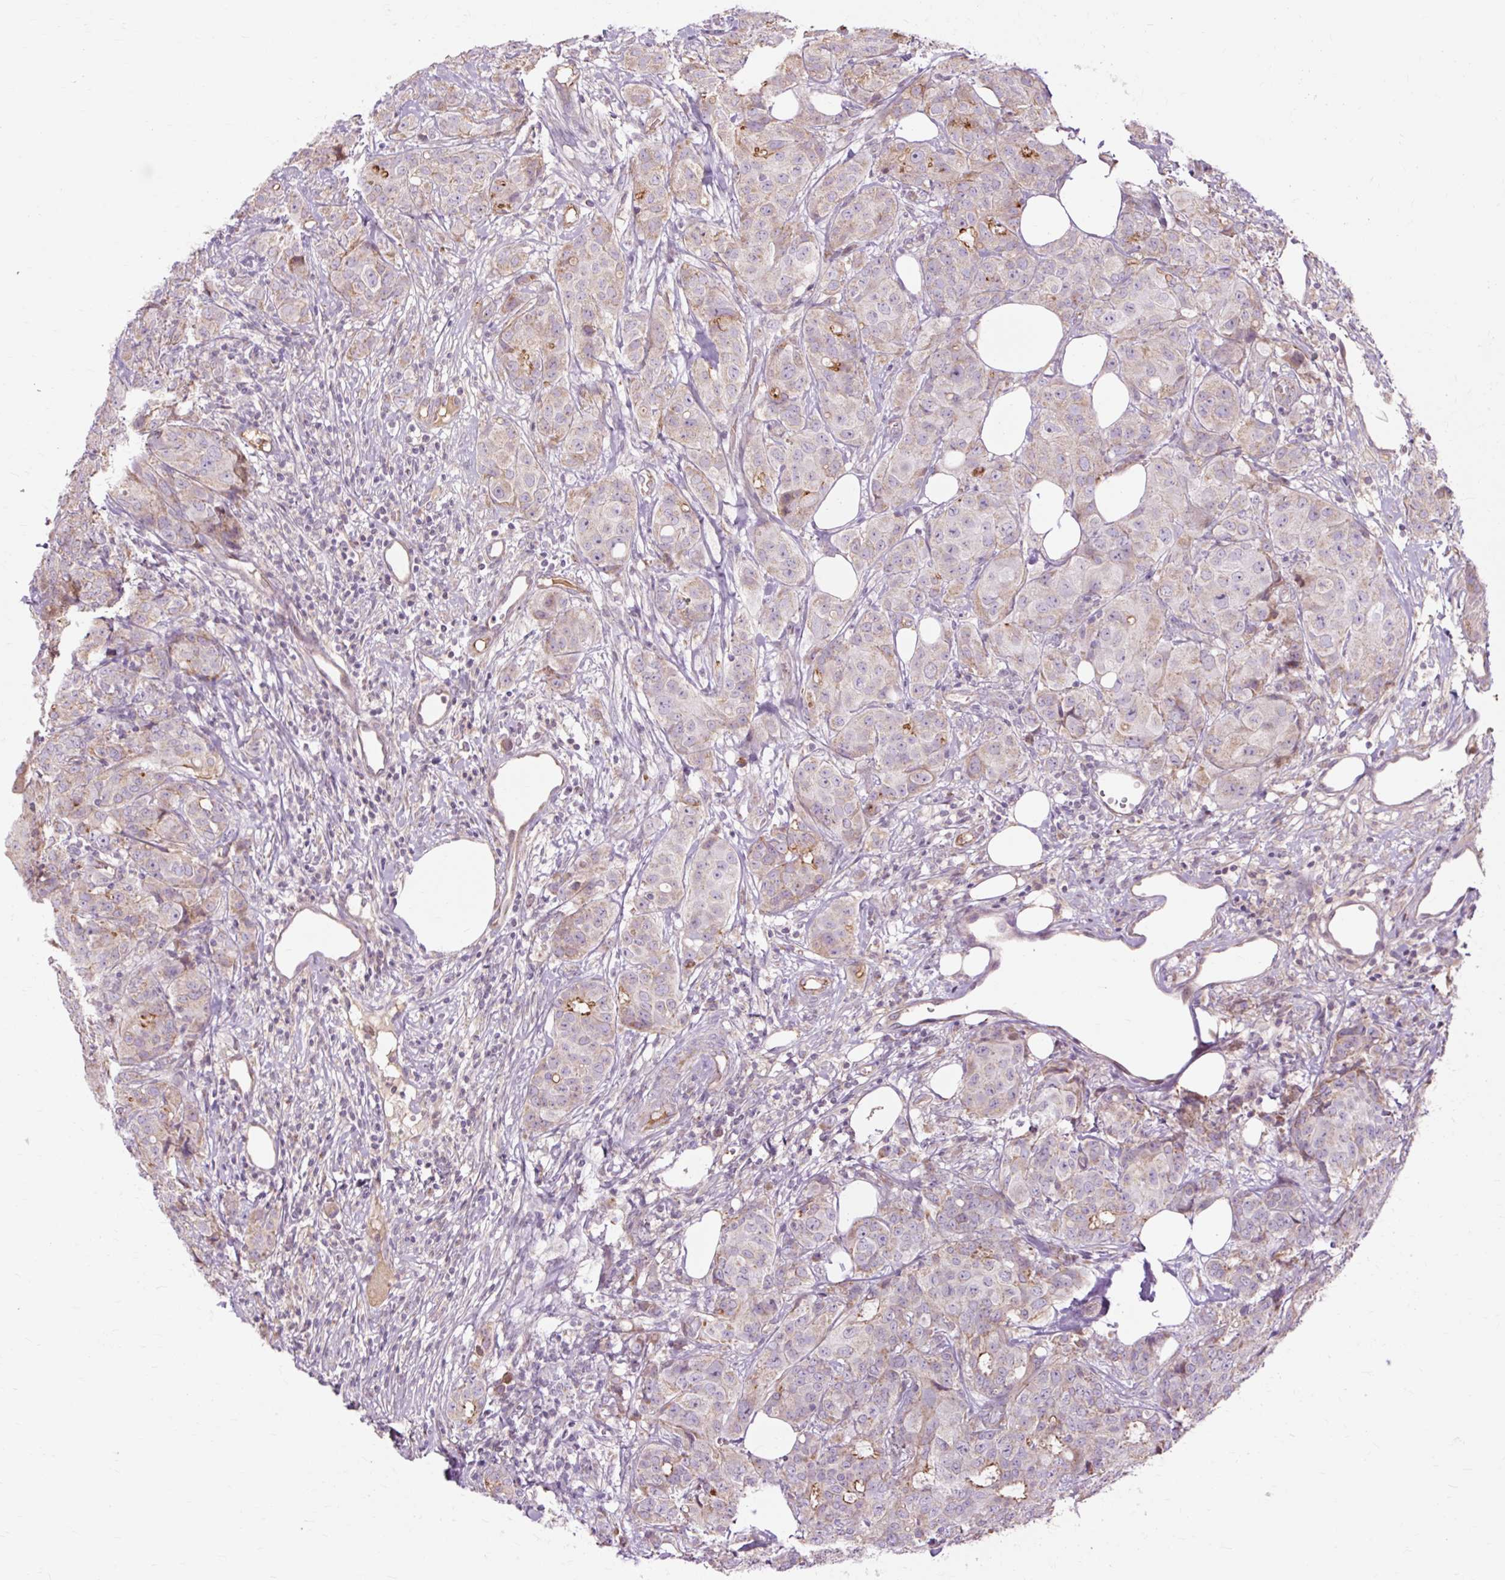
{"staining": {"intensity": "weak", "quantity": ">75%", "location": "cytoplasmic/membranous"}, "tissue": "breast cancer", "cell_type": "Tumor cells", "image_type": "cancer", "snomed": [{"axis": "morphology", "description": "Duct carcinoma"}, {"axis": "topography", "description": "Breast"}], "caption": "Immunohistochemical staining of breast infiltrating ductal carcinoma shows weak cytoplasmic/membranous protein staining in approximately >75% of tumor cells.", "gene": "PDZD2", "patient": {"sex": "female", "age": 43}}